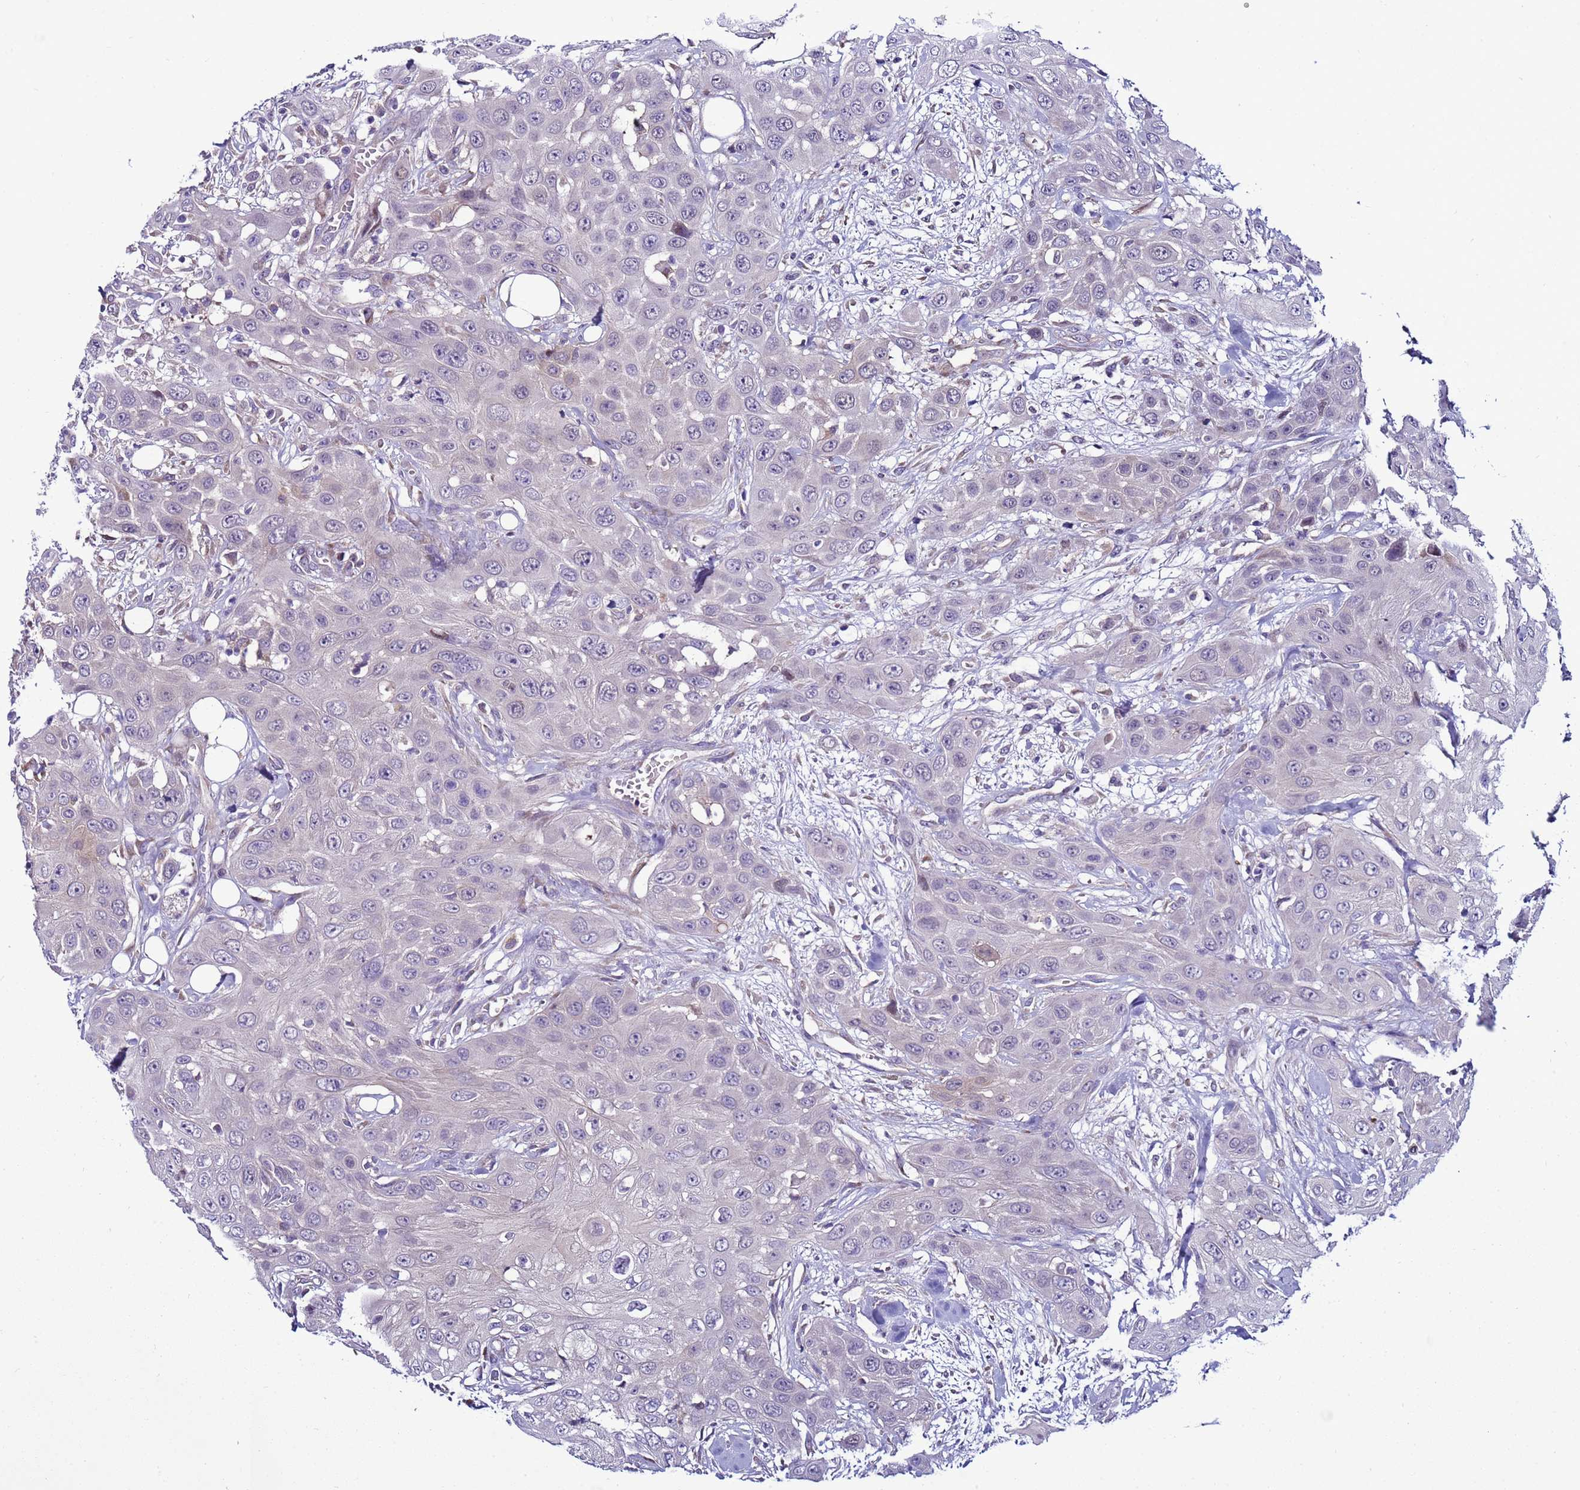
{"staining": {"intensity": "negative", "quantity": "none", "location": "none"}, "tissue": "head and neck cancer", "cell_type": "Tumor cells", "image_type": "cancer", "snomed": [{"axis": "morphology", "description": "Squamous cell carcinoma, NOS"}, {"axis": "topography", "description": "Head-Neck"}], "caption": "Immunohistochemical staining of human squamous cell carcinoma (head and neck) displays no significant expression in tumor cells.", "gene": "NAT2", "patient": {"sex": "male", "age": 81}}